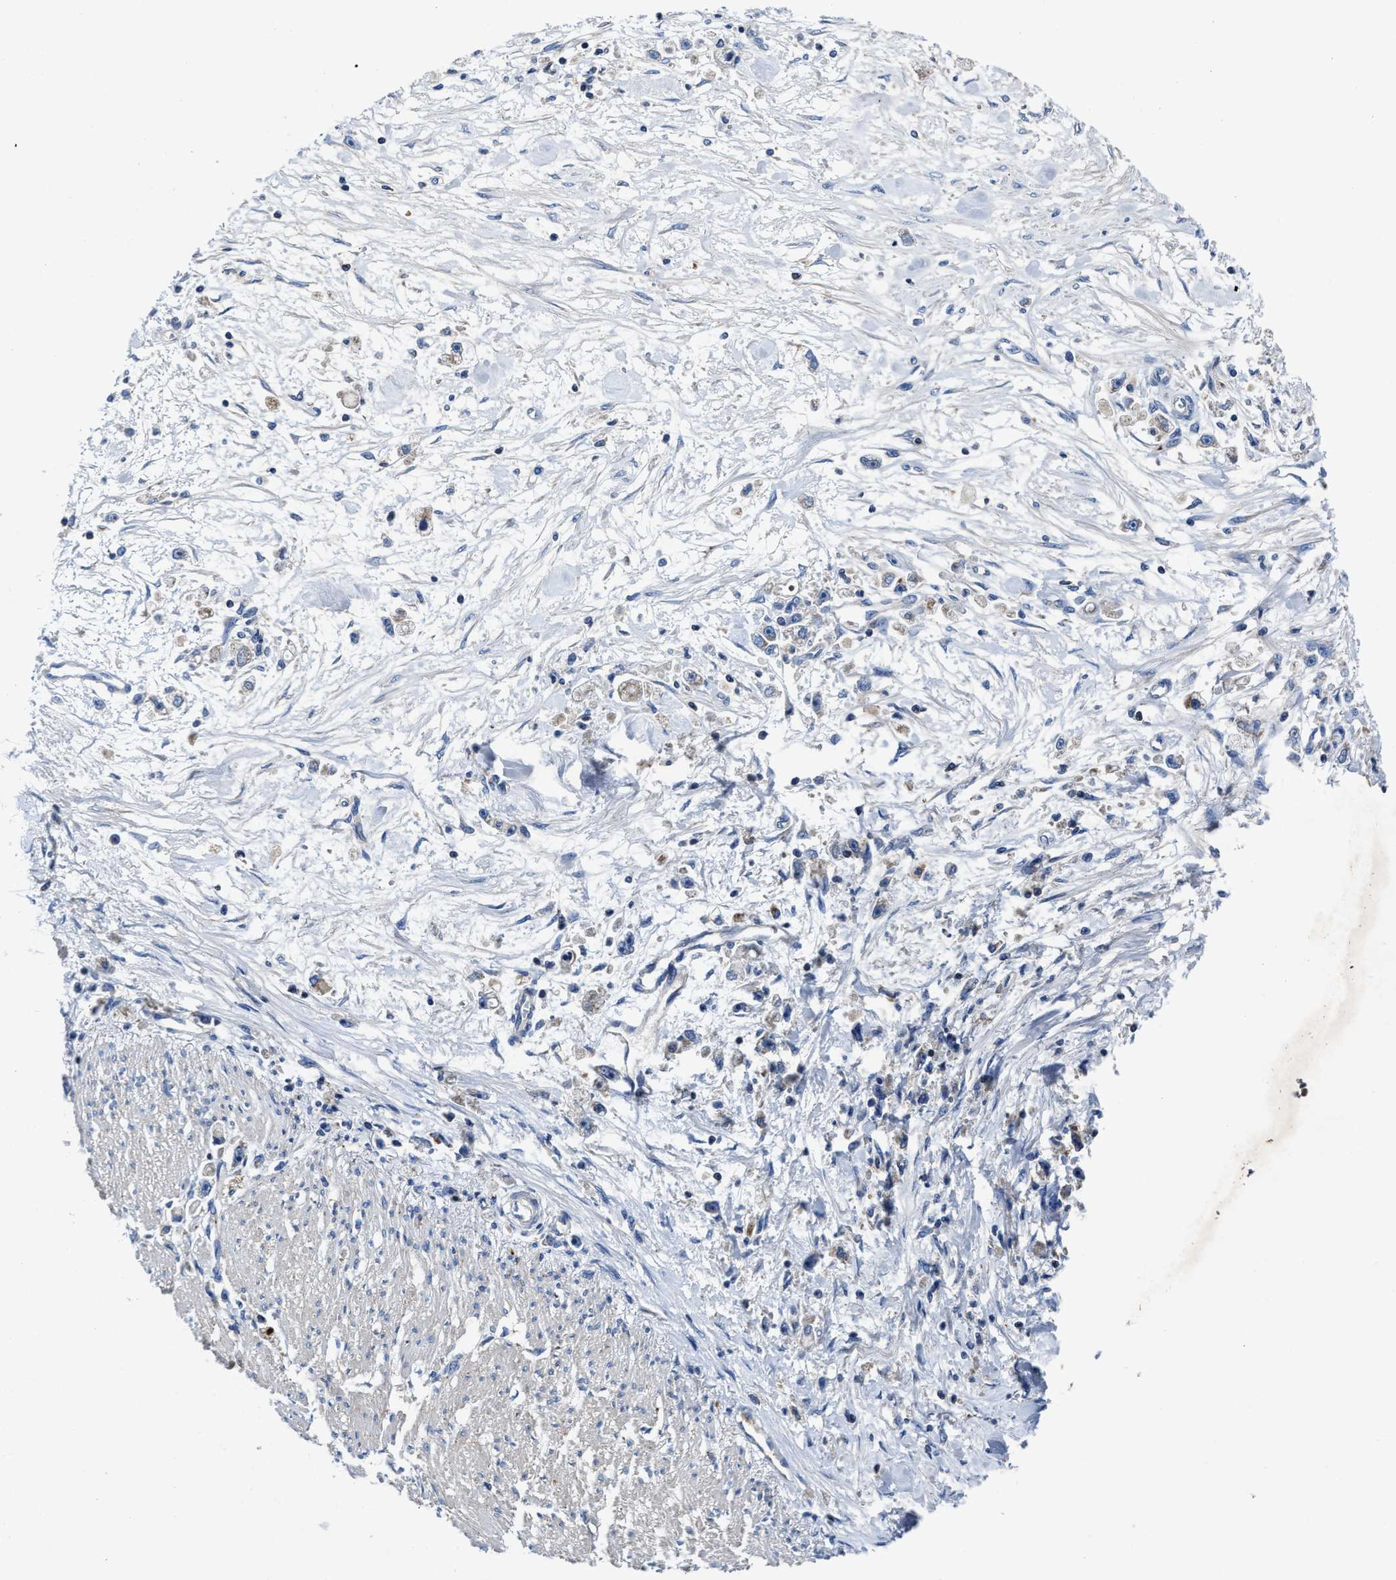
{"staining": {"intensity": "negative", "quantity": "none", "location": "none"}, "tissue": "stomach cancer", "cell_type": "Tumor cells", "image_type": "cancer", "snomed": [{"axis": "morphology", "description": "Adenocarcinoma, NOS"}, {"axis": "topography", "description": "Stomach"}], "caption": "Immunohistochemical staining of human stomach cancer shows no significant expression in tumor cells. Brightfield microscopy of IHC stained with DAB (3,3'-diaminobenzidine) (brown) and hematoxylin (blue), captured at high magnification.", "gene": "PHLPP1", "patient": {"sex": "female", "age": 59}}